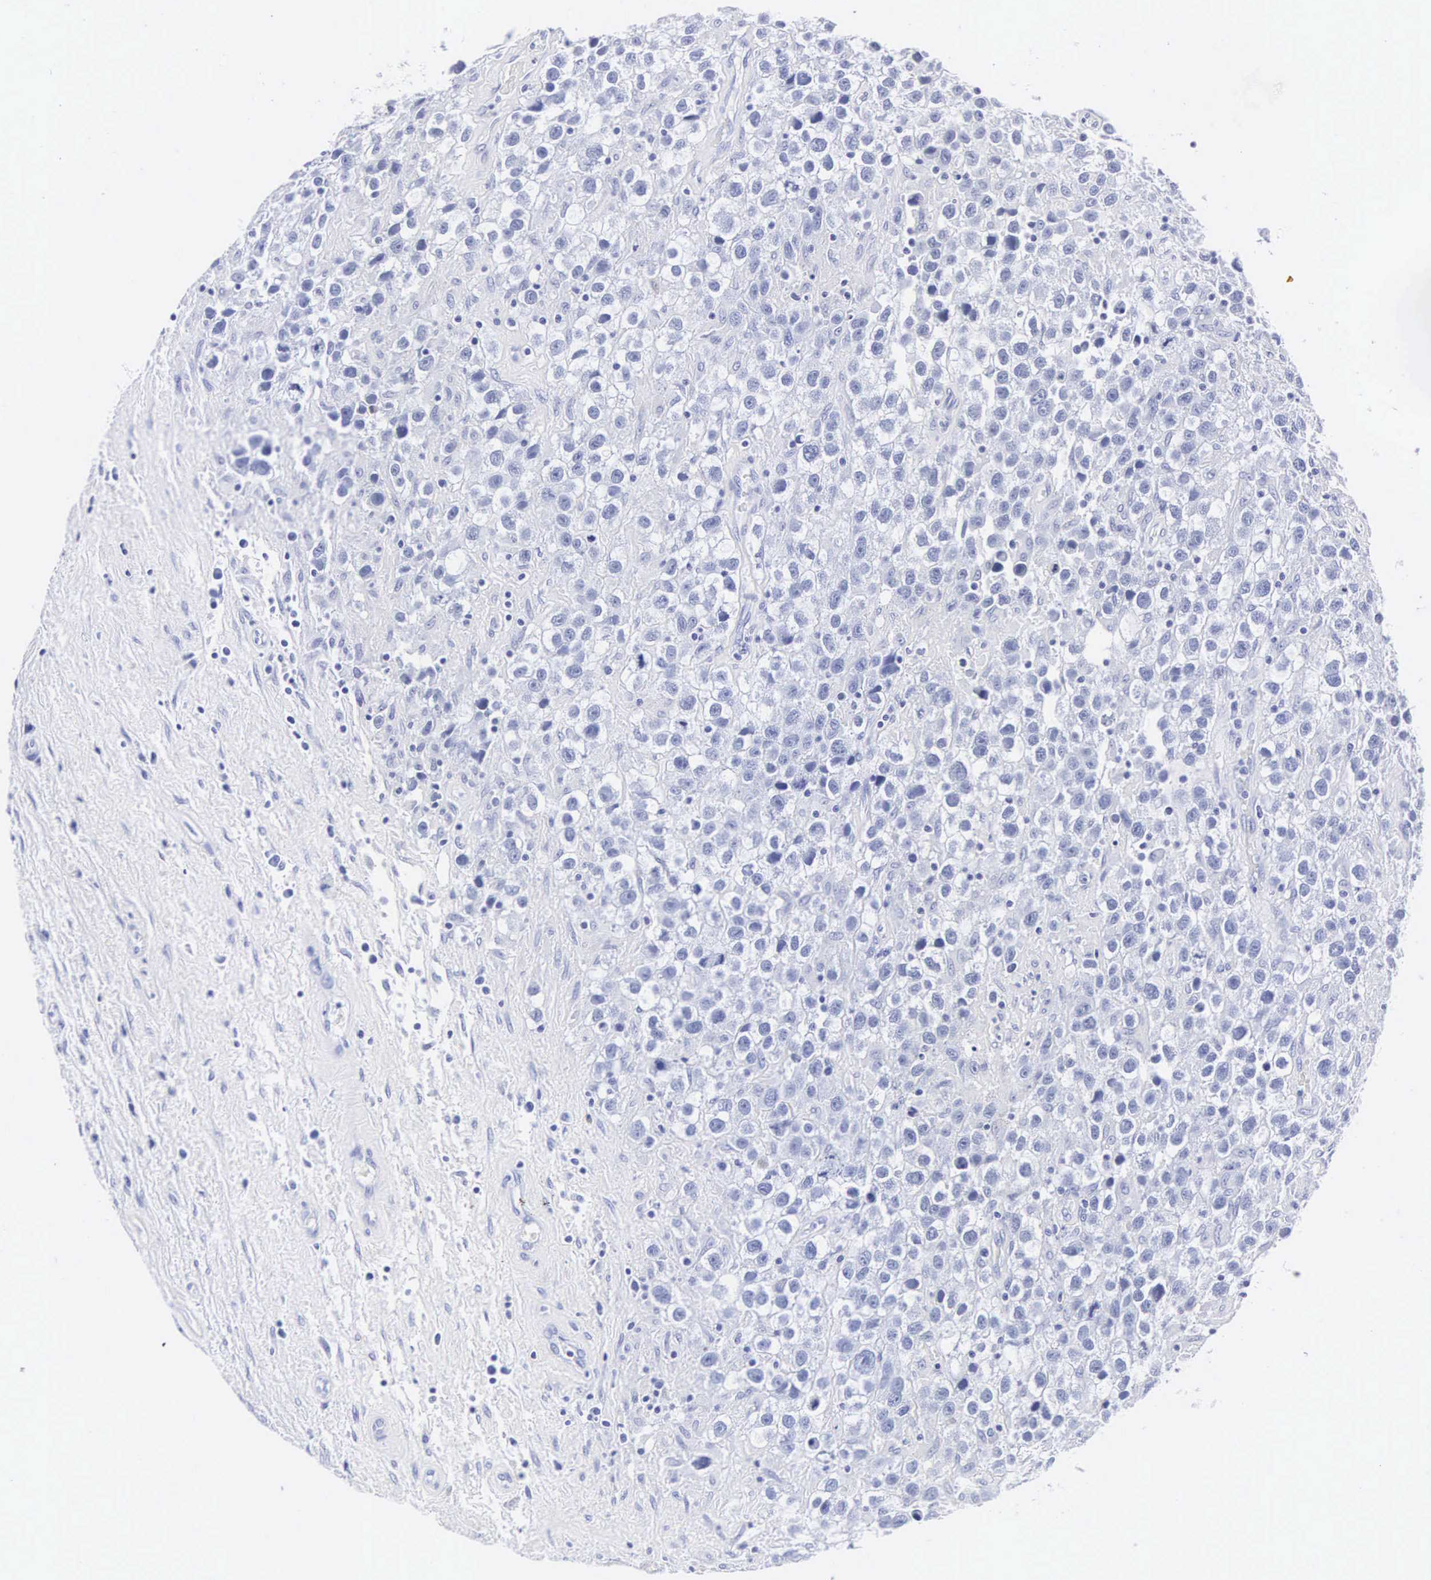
{"staining": {"intensity": "negative", "quantity": "none", "location": "none"}, "tissue": "testis cancer", "cell_type": "Tumor cells", "image_type": "cancer", "snomed": [{"axis": "morphology", "description": "Seminoma, NOS"}, {"axis": "topography", "description": "Testis"}], "caption": "Testis seminoma was stained to show a protein in brown. There is no significant staining in tumor cells.", "gene": "INS", "patient": {"sex": "male", "age": 43}}